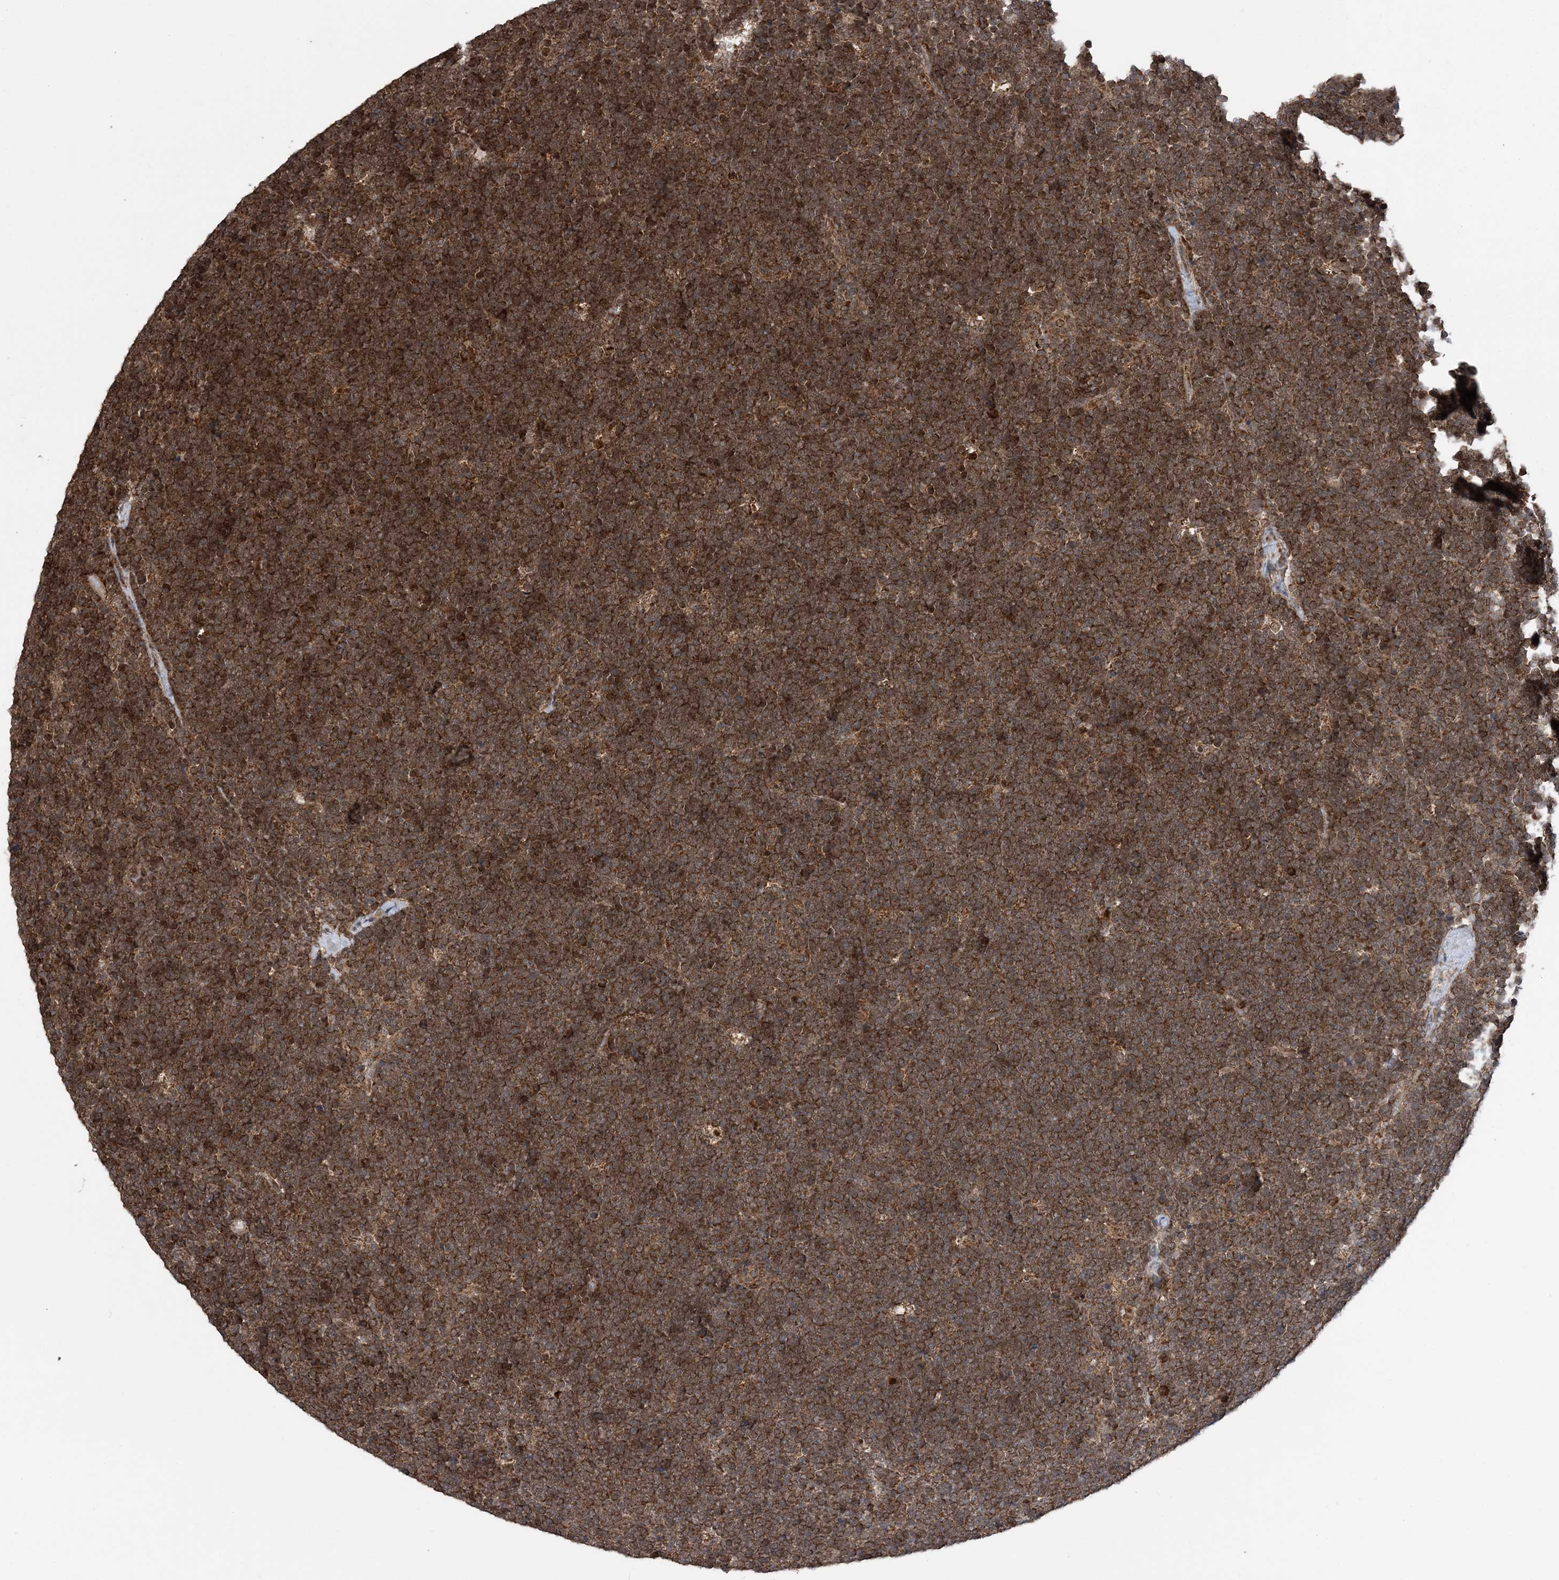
{"staining": {"intensity": "strong", "quantity": ">75%", "location": "cytoplasmic/membranous"}, "tissue": "lymphoma", "cell_type": "Tumor cells", "image_type": "cancer", "snomed": [{"axis": "morphology", "description": "Malignant lymphoma, non-Hodgkin's type, High grade"}, {"axis": "topography", "description": "Lymph node"}], "caption": "DAB (3,3'-diaminobenzidine) immunohistochemical staining of high-grade malignant lymphoma, non-Hodgkin's type exhibits strong cytoplasmic/membranous protein expression in approximately >75% of tumor cells. (DAB (3,3'-diaminobenzidine) IHC, brown staining for protein, blue staining for nuclei).", "gene": "PCBP1", "patient": {"sex": "male", "age": 13}}